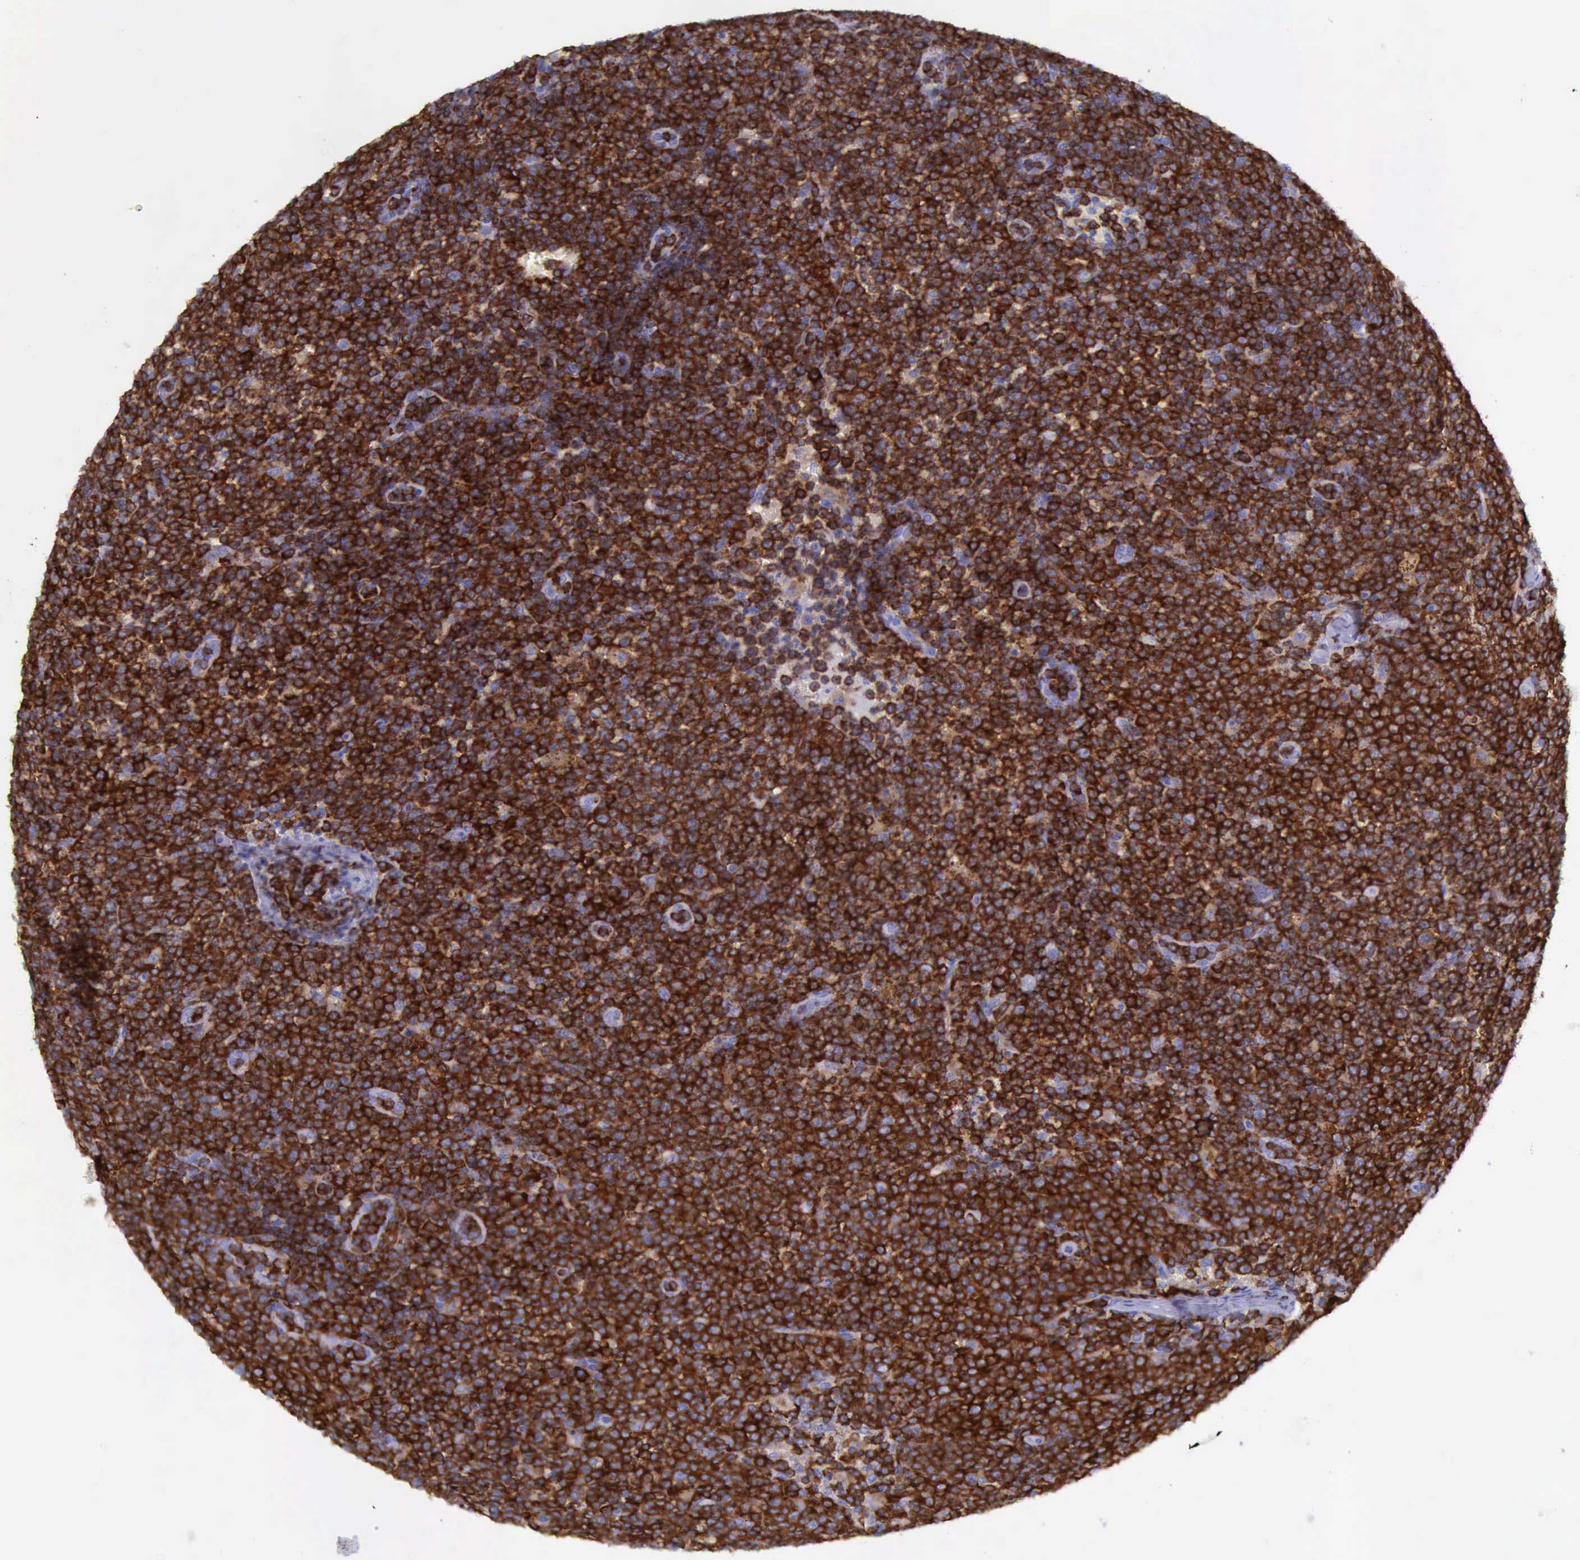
{"staining": {"intensity": "strong", "quantity": ">75%", "location": "cytoplasmic/membranous"}, "tissue": "lymphoma", "cell_type": "Tumor cells", "image_type": "cancer", "snomed": [{"axis": "morphology", "description": "Malignant lymphoma, non-Hodgkin's type, Low grade"}, {"axis": "topography", "description": "Lymph node"}], "caption": "Immunohistochemistry (DAB (3,3'-diaminobenzidine)) staining of human low-grade malignant lymphoma, non-Hodgkin's type reveals strong cytoplasmic/membranous protein staining in about >75% of tumor cells.", "gene": "BTK", "patient": {"sex": "male", "age": 50}}